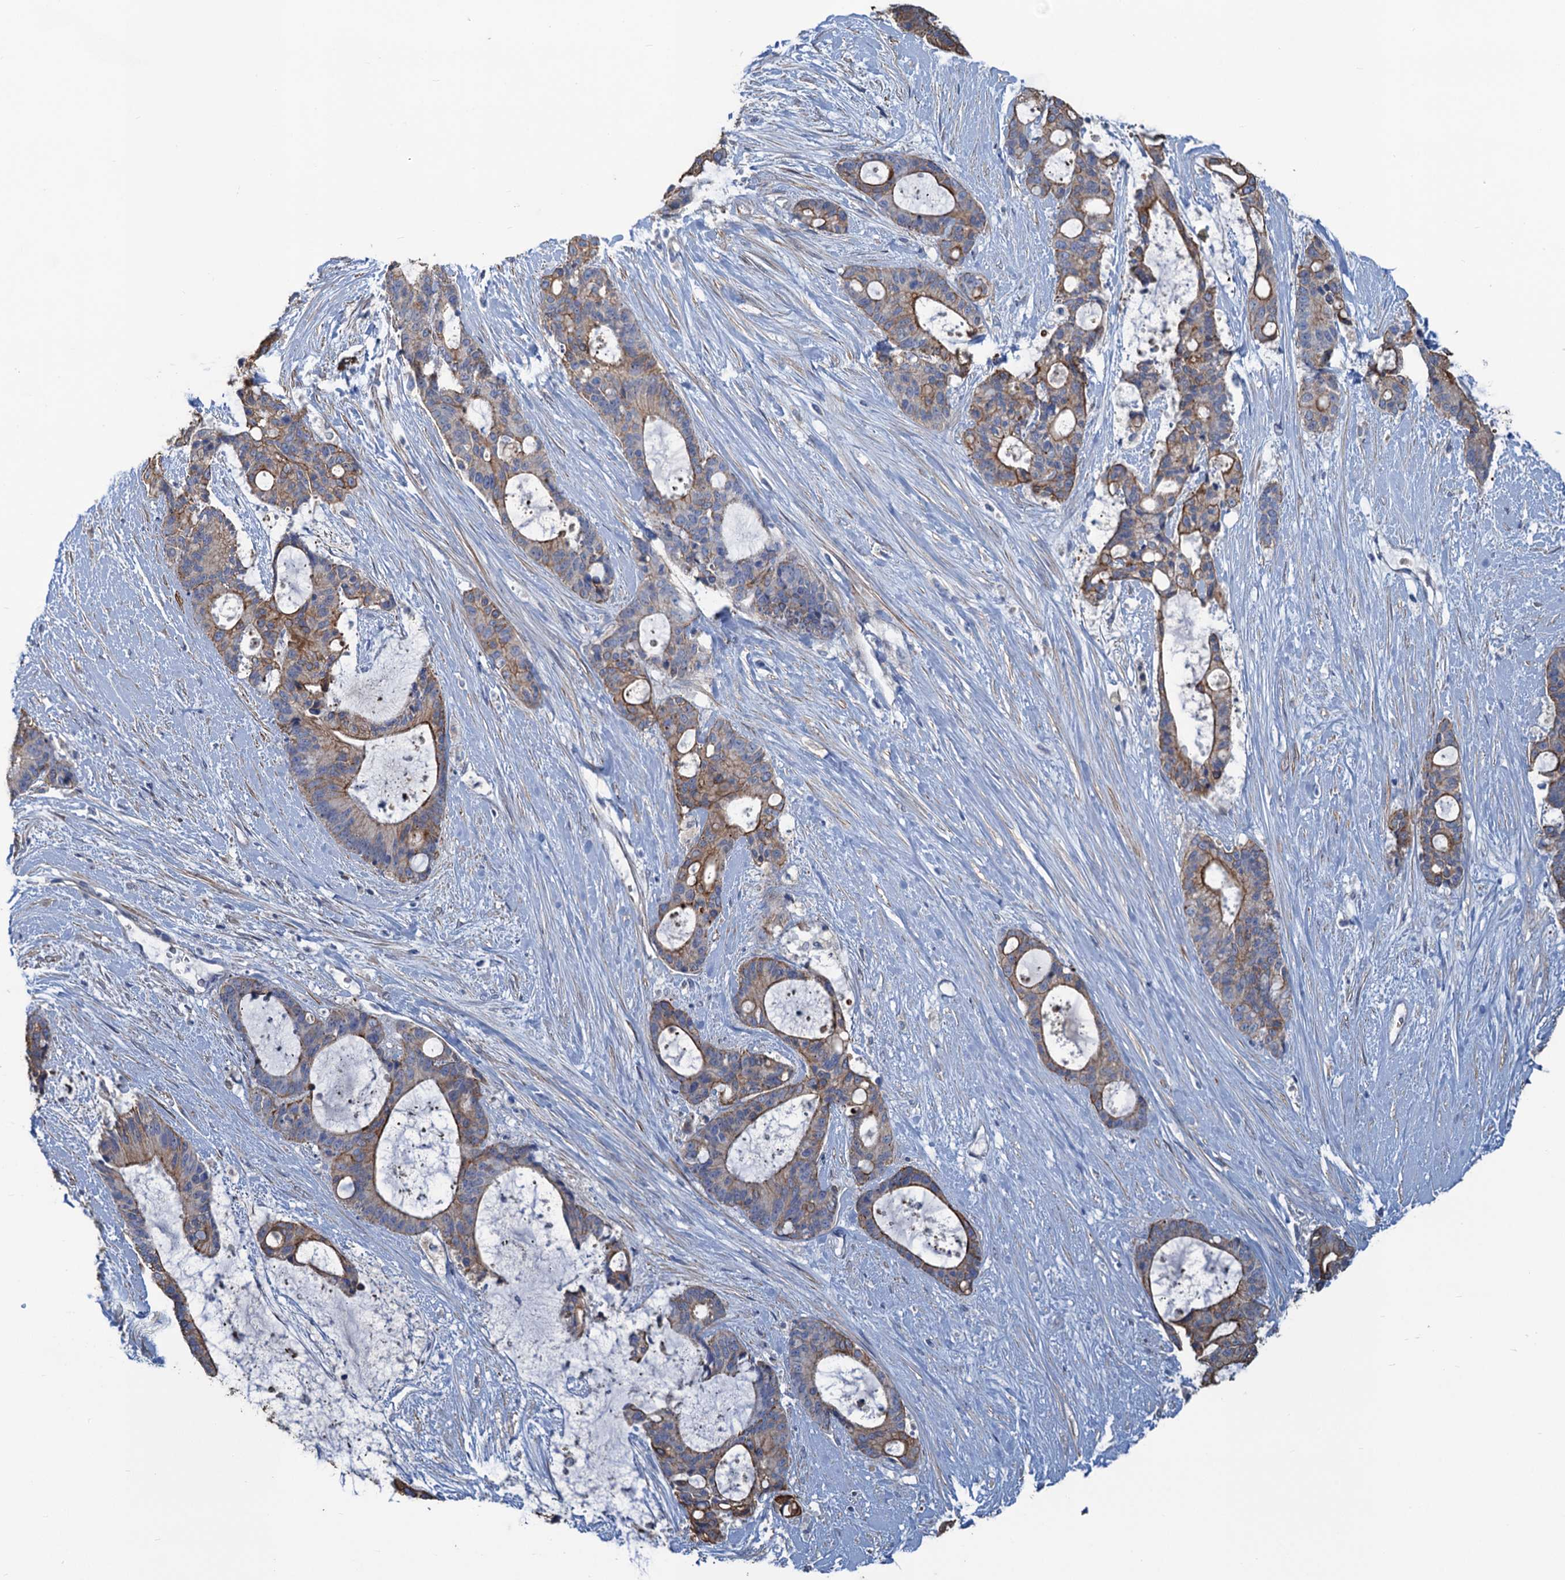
{"staining": {"intensity": "moderate", "quantity": "25%-75%", "location": "cytoplasmic/membranous"}, "tissue": "liver cancer", "cell_type": "Tumor cells", "image_type": "cancer", "snomed": [{"axis": "morphology", "description": "Normal tissue, NOS"}, {"axis": "morphology", "description": "Cholangiocarcinoma"}, {"axis": "topography", "description": "Liver"}, {"axis": "topography", "description": "Peripheral nerve tissue"}], "caption": "Immunohistochemical staining of cholangiocarcinoma (liver) displays medium levels of moderate cytoplasmic/membranous protein positivity in about 25%-75% of tumor cells.", "gene": "SMCO3", "patient": {"sex": "female", "age": 73}}